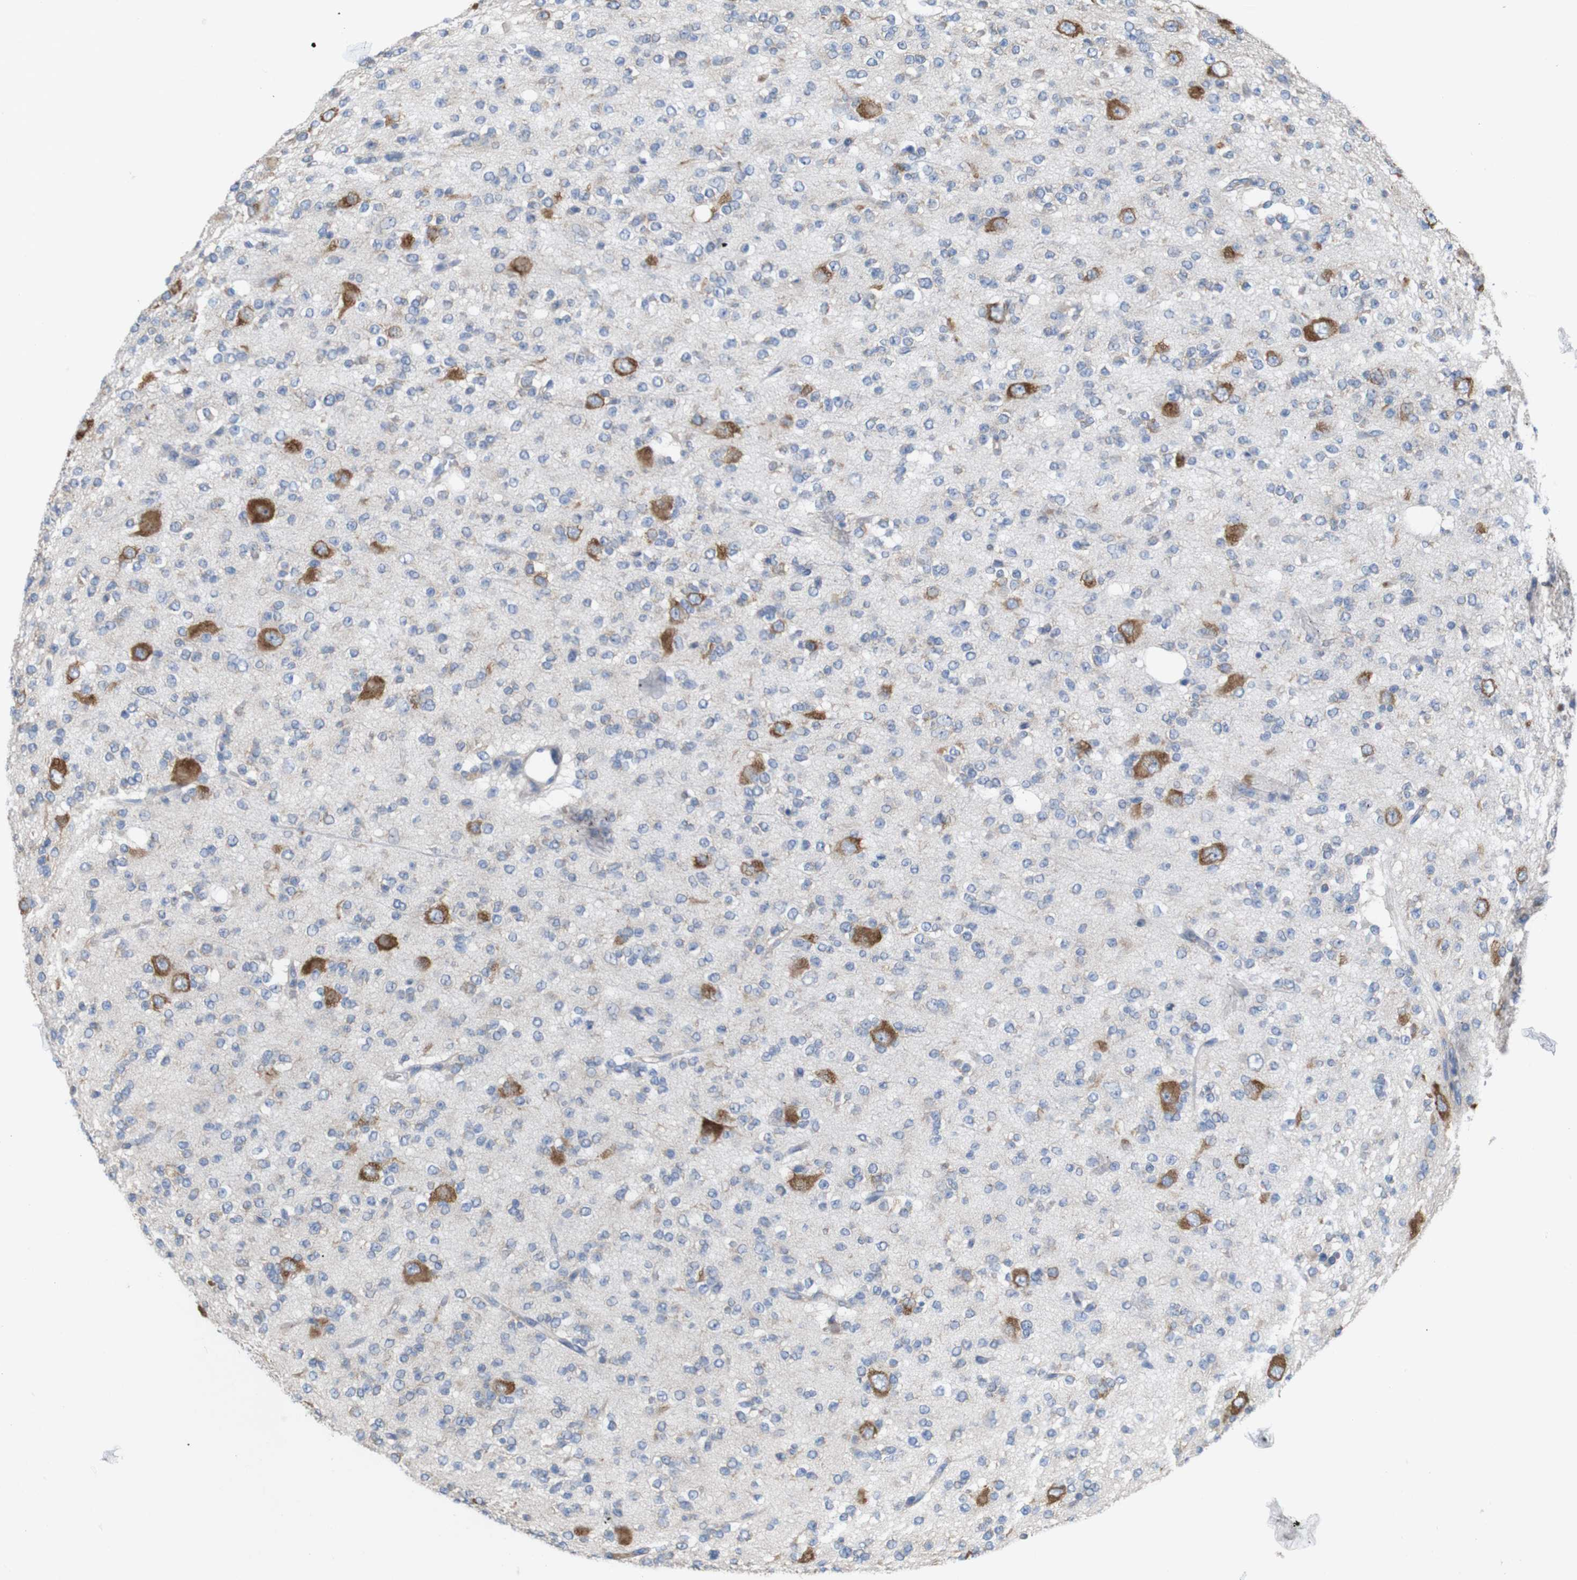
{"staining": {"intensity": "negative", "quantity": "none", "location": "none"}, "tissue": "glioma", "cell_type": "Tumor cells", "image_type": "cancer", "snomed": [{"axis": "morphology", "description": "Glioma, malignant, Low grade"}, {"axis": "topography", "description": "Brain"}], "caption": "The micrograph exhibits no significant expression in tumor cells of low-grade glioma (malignant). (DAB immunohistochemistry with hematoxylin counter stain).", "gene": "MYEOV", "patient": {"sex": "male", "age": 38}}